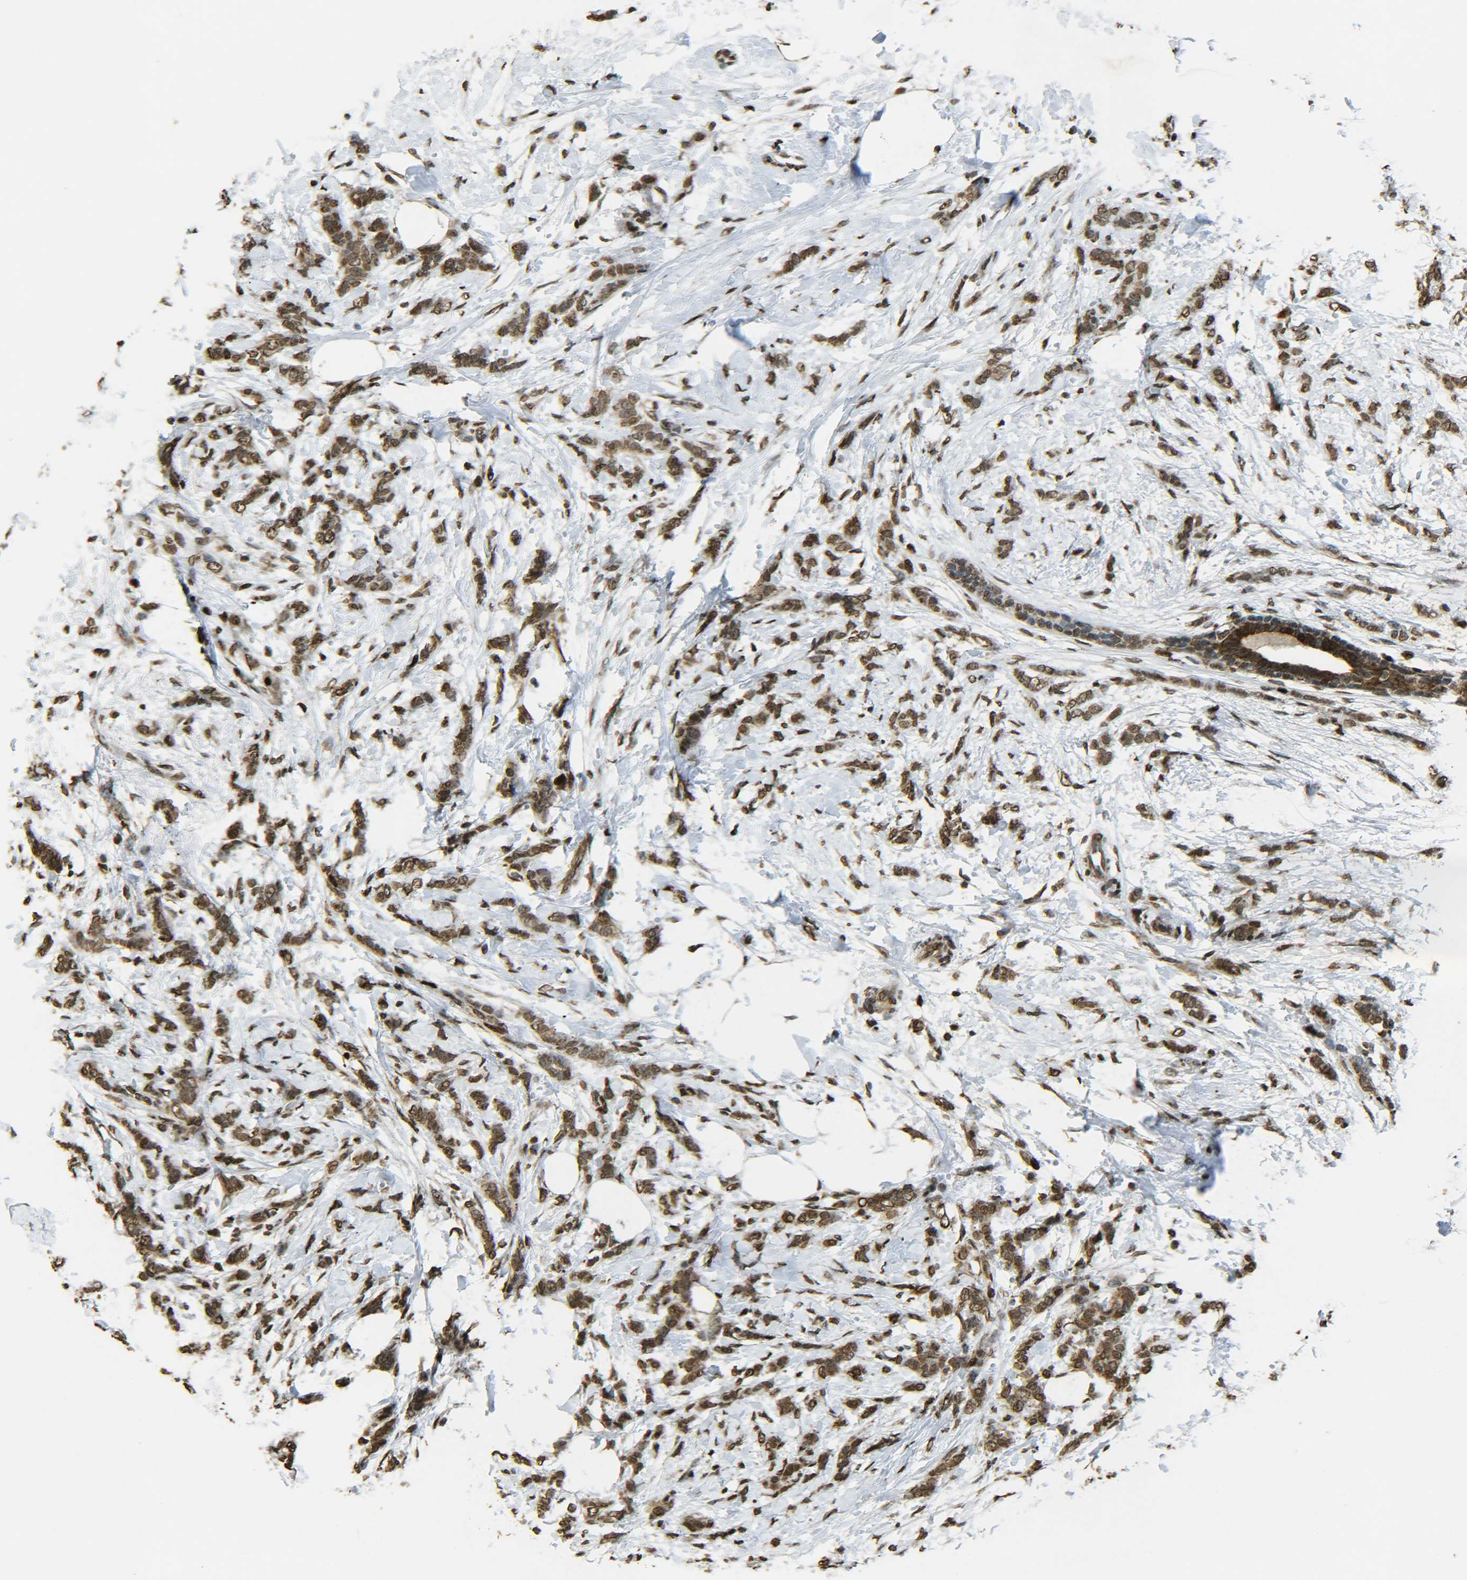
{"staining": {"intensity": "moderate", "quantity": ">75%", "location": "cytoplasmic/membranous,nuclear"}, "tissue": "breast cancer", "cell_type": "Tumor cells", "image_type": "cancer", "snomed": [{"axis": "morphology", "description": "Lobular carcinoma, in situ"}, {"axis": "morphology", "description": "Lobular carcinoma"}, {"axis": "topography", "description": "Breast"}], "caption": "Human breast cancer (lobular carcinoma in situ) stained with a protein marker demonstrates moderate staining in tumor cells.", "gene": "NEUROG2", "patient": {"sex": "female", "age": 41}}